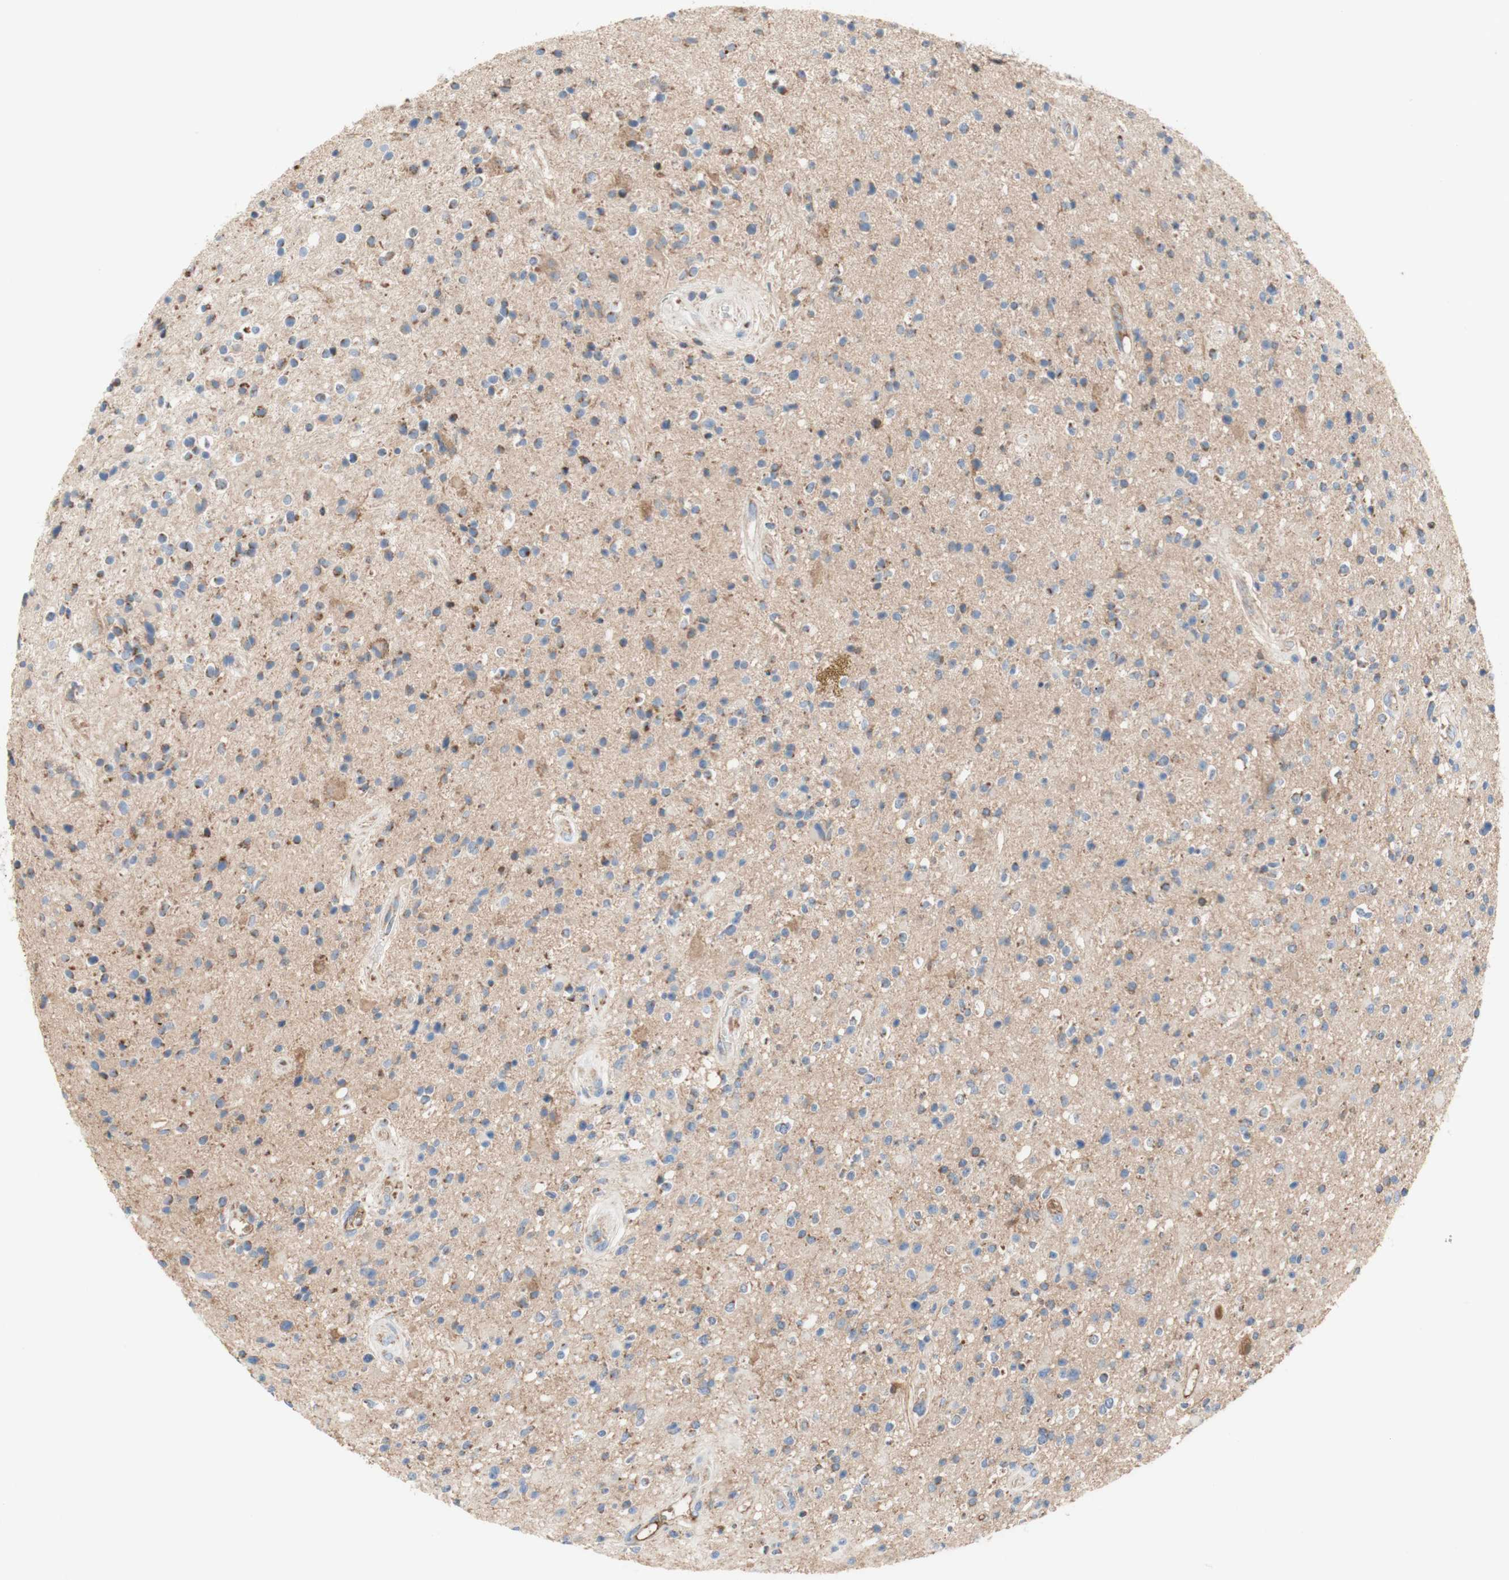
{"staining": {"intensity": "moderate", "quantity": "<25%", "location": "cytoplasmic/membranous"}, "tissue": "glioma", "cell_type": "Tumor cells", "image_type": "cancer", "snomed": [{"axis": "morphology", "description": "Glioma, malignant, High grade"}, {"axis": "topography", "description": "Brain"}], "caption": "Protein staining exhibits moderate cytoplasmic/membranous positivity in approximately <25% of tumor cells in glioma.", "gene": "SDHB", "patient": {"sex": "male", "age": 33}}